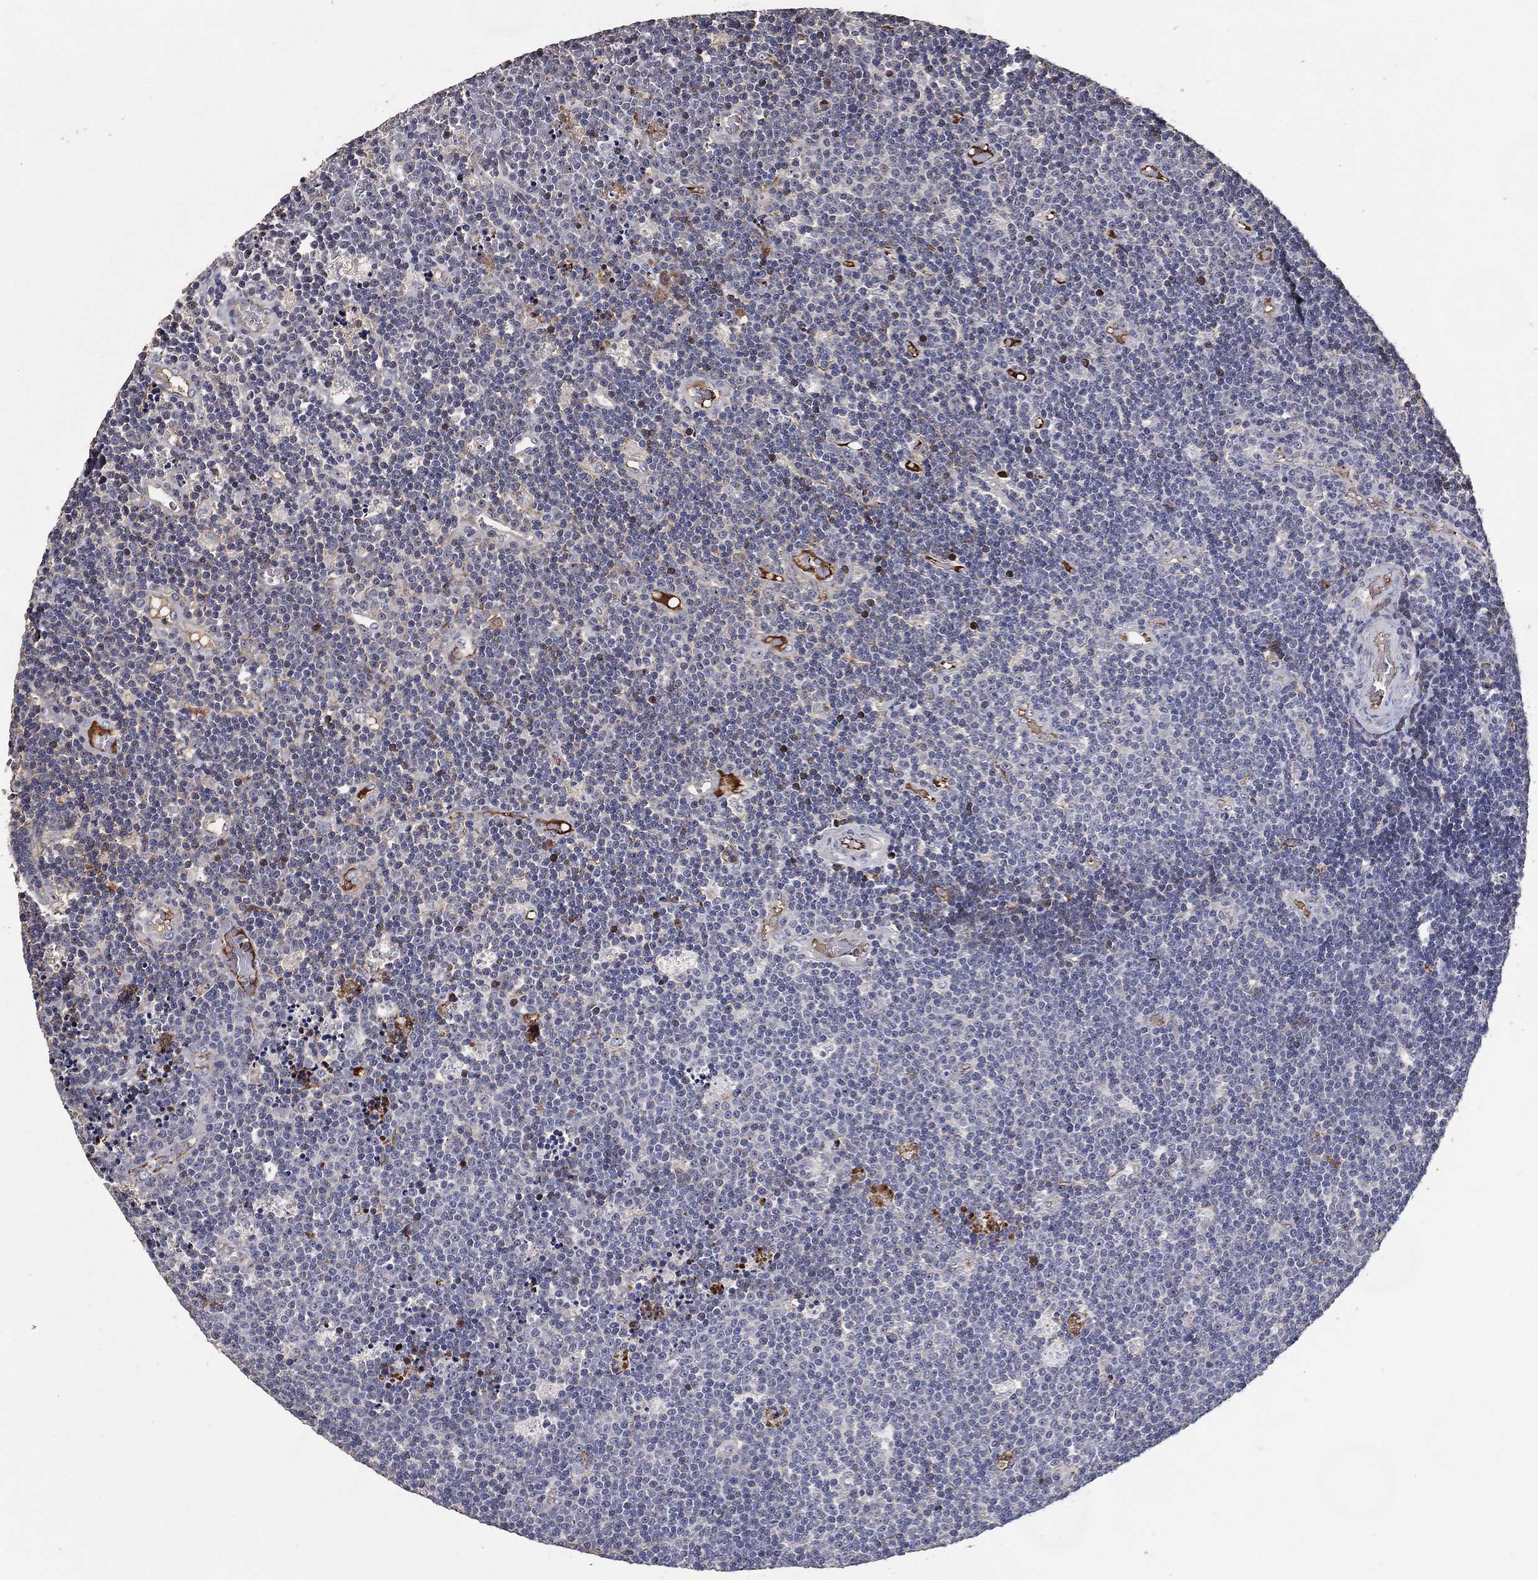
{"staining": {"intensity": "negative", "quantity": "none", "location": "none"}, "tissue": "lymphoma", "cell_type": "Tumor cells", "image_type": "cancer", "snomed": [{"axis": "morphology", "description": "Malignant lymphoma, non-Hodgkin's type, Low grade"}, {"axis": "topography", "description": "Brain"}], "caption": "Immunohistochemical staining of human lymphoma reveals no significant expression in tumor cells.", "gene": "EFNA1", "patient": {"sex": "female", "age": 66}}